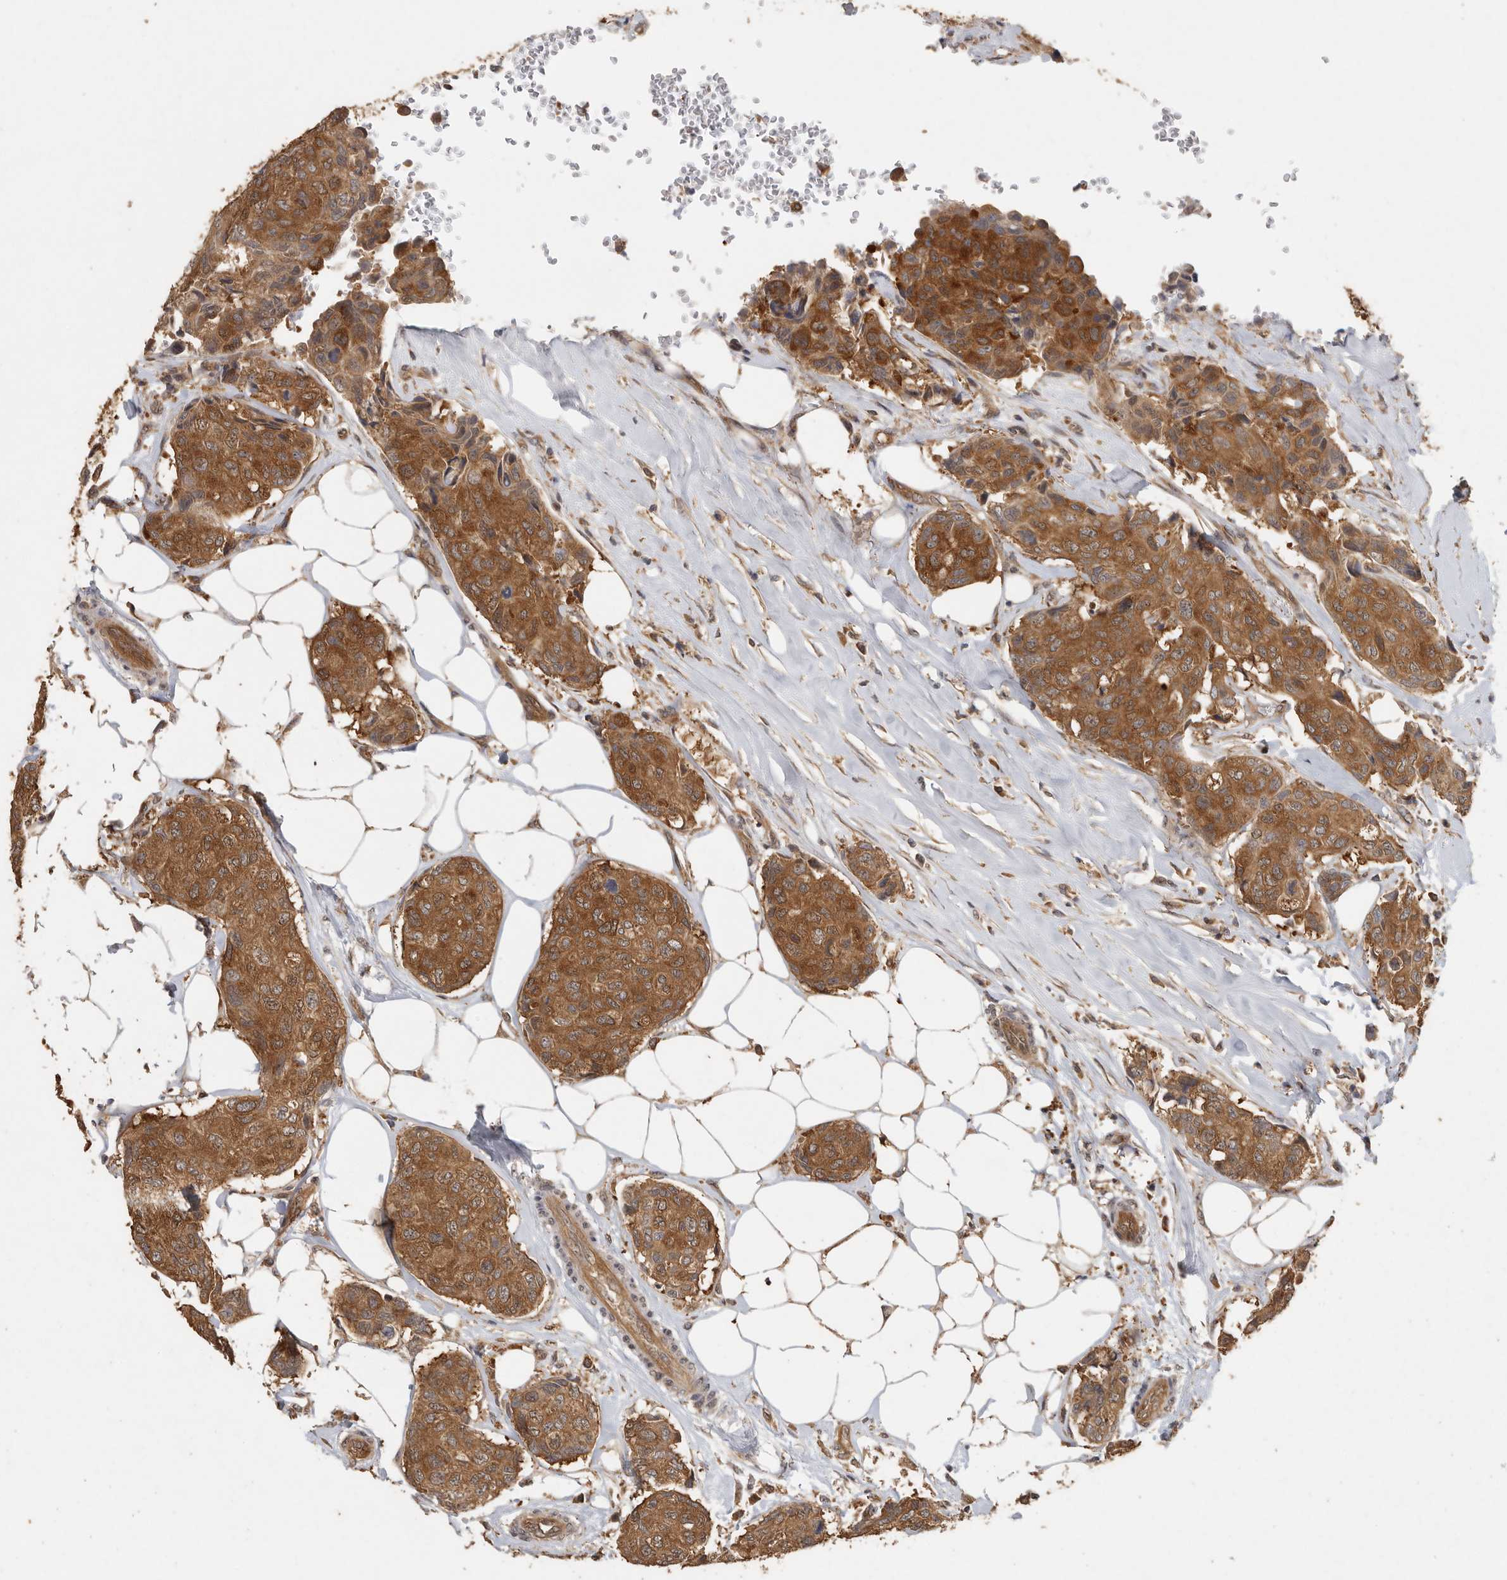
{"staining": {"intensity": "strong", "quantity": ">75%", "location": "cytoplasmic/membranous"}, "tissue": "breast cancer", "cell_type": "Tumor cells", "image_type": "cancer", "snomed": [{"axis": "morphology", "description": "Duct carcinoma"}, {"axis": "topography", "description": "Breast"}], "caption": "Immunohistochemical staining of human breast cancer (infiltrating ductal carcinoma) demonstrates strong cytoplasmic/membranous protein expression in about >75% of tumor cells. (Stains: DAB (3,3'-diaminobenzidine) in brown, nuclei in blue, Microscopy: brightfield microscopy at high magnification).", "gene": "CCT8", "patient": {"sex": "female", "age": 80}}